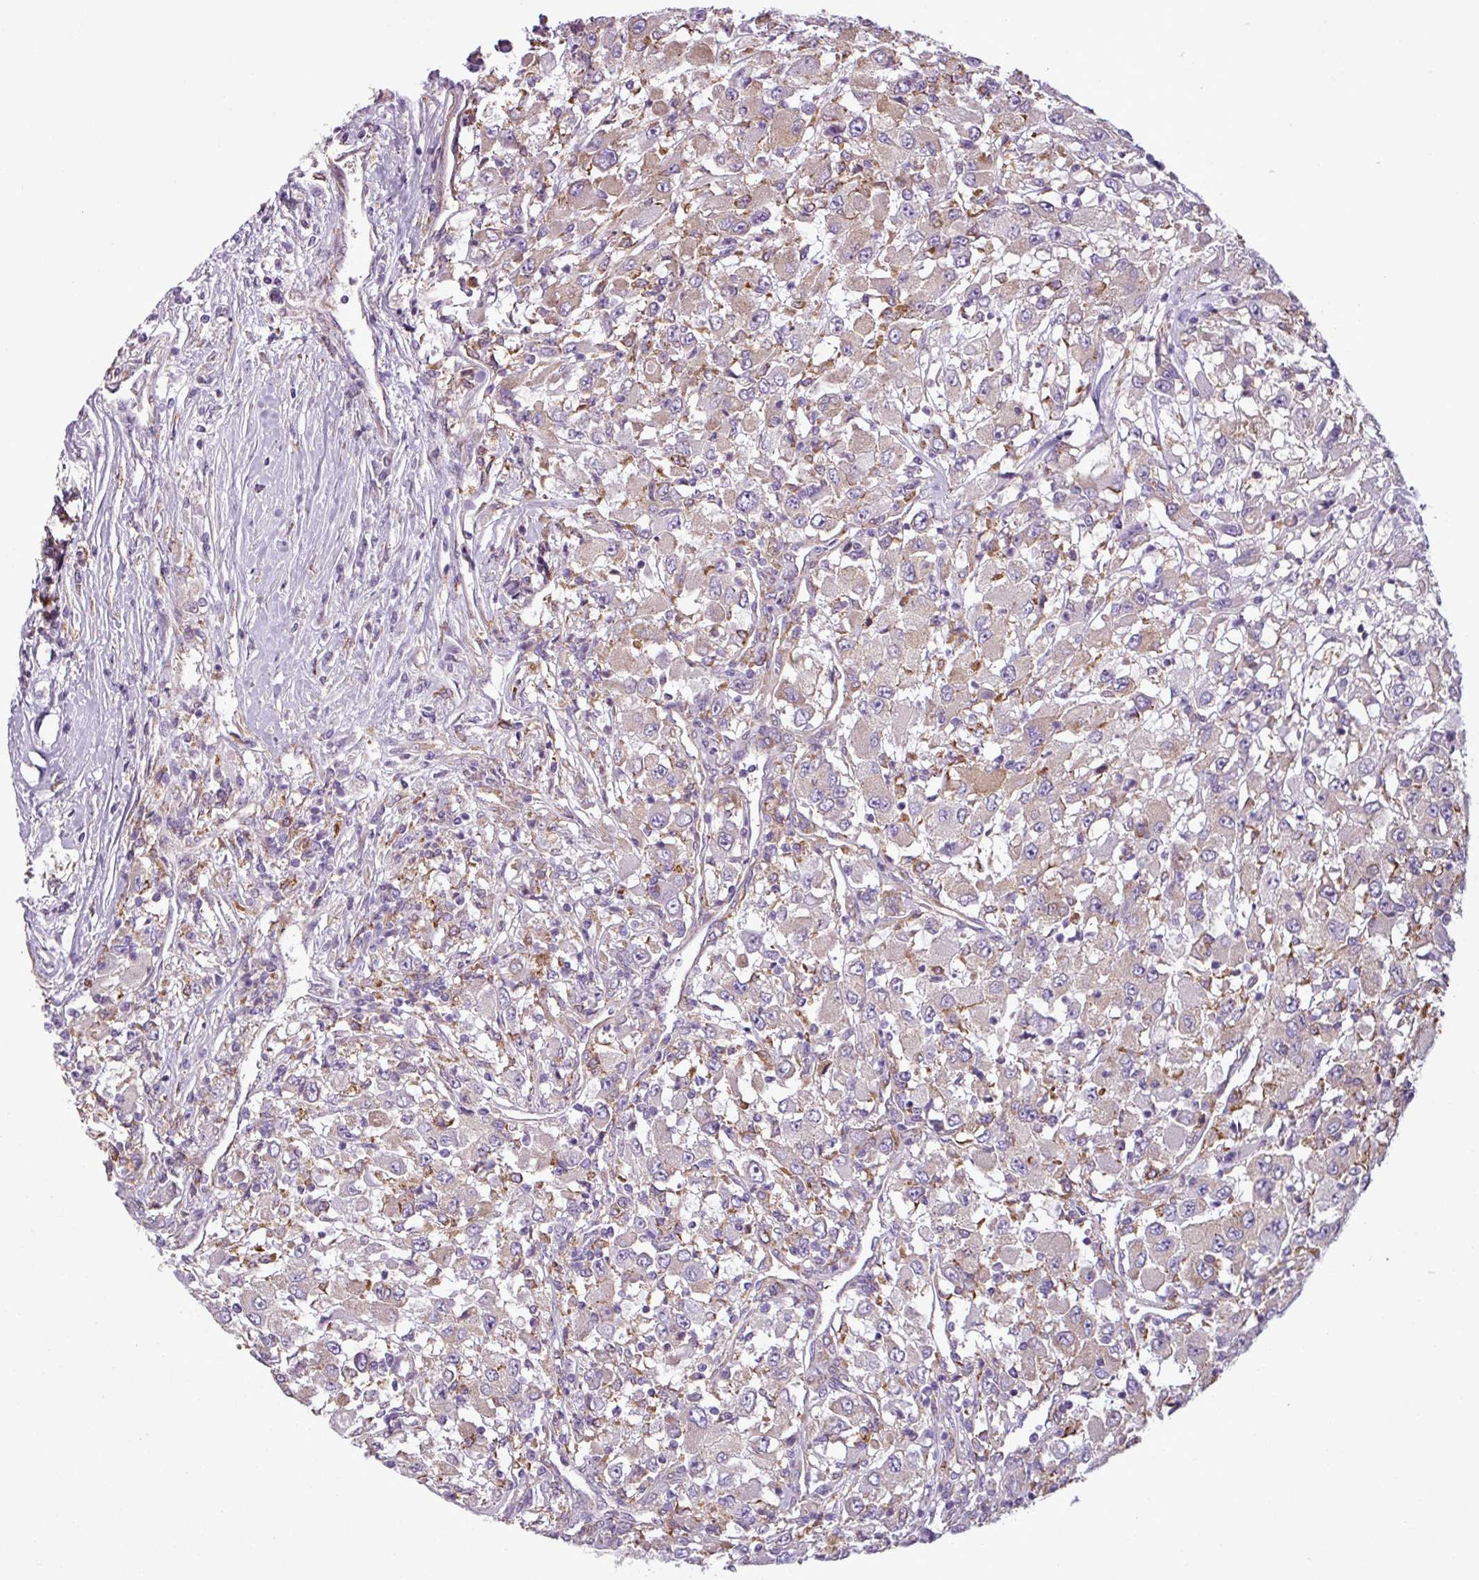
{"staining": {"intensity": "negative", "quantity": "none", "location": "none"}, "tissue": "renal cancer", "cell_type": "Tumor cells", "image_type": "cancer", "snomed": [{"axis": "morphology", "description": "Adenocarcinoma, NOS"}, {"axis": "topography", "description": "Kidney"}], "caption": "Protein analysis of renal cancer (adenocarcinoma) reveals no significant expression in tumor cells. (DAB immunohistochemistry, high magnification).", "gene": "PACSIN2", "patient": {"sex": "female", "age": 67}}